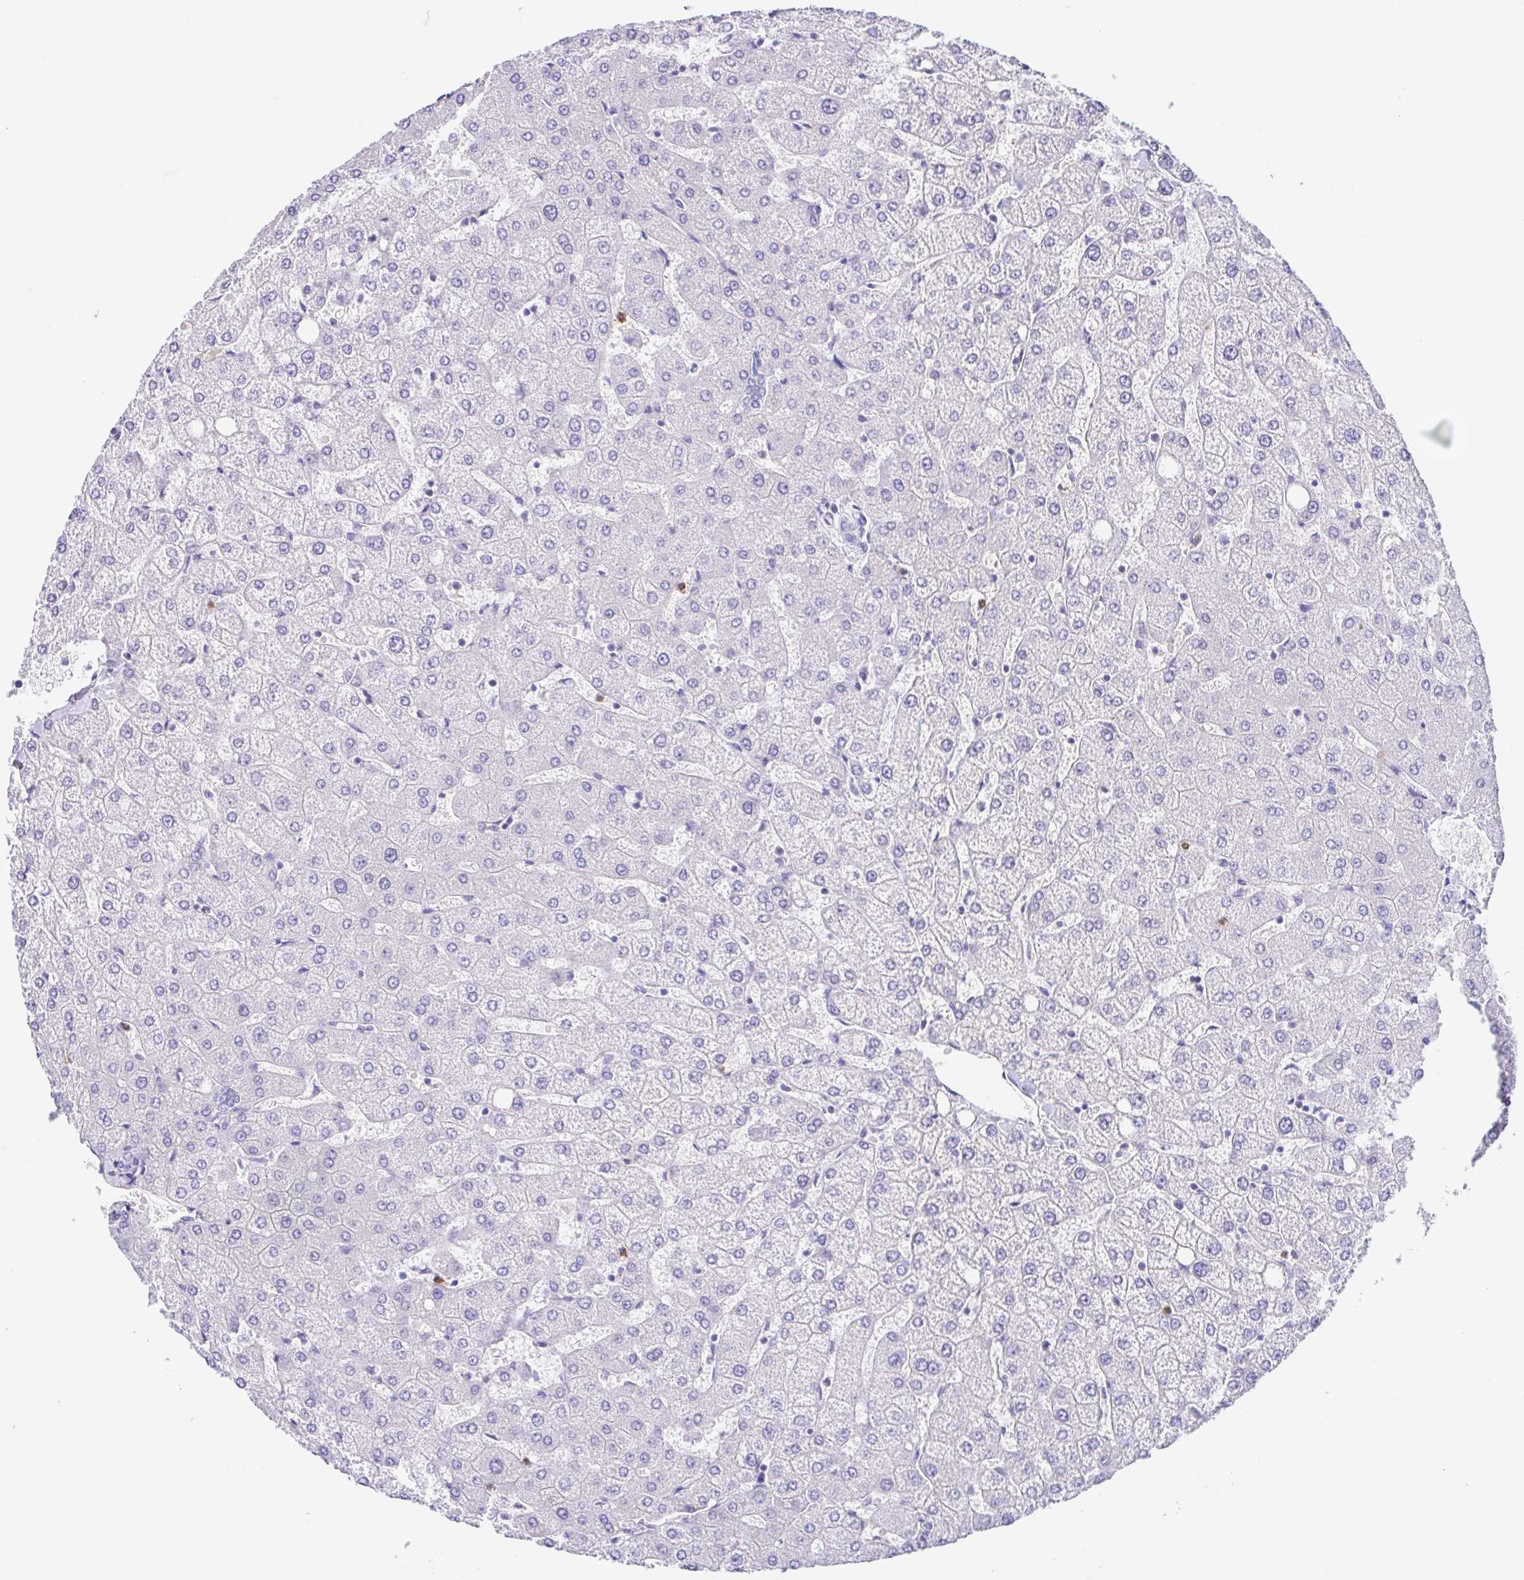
{"staining": {"intensity": "negative", "quantity": "none", "location": "none"}, "tissue": "liver", "cell_type": "Cholangiocytes", "image_type": "normal", "snomed": [{"axis": "morphology", "description": "Normal tissue, NOS"}, {"axis": "topography", "description": "Liver"}], "caption": "Human liver stained for a protein using immunohistochemistry (IHC) demonstrates no expression in cholangiocytes.", "gene": "ARPP21", "patient": {"sex": "female", "age": 54}}